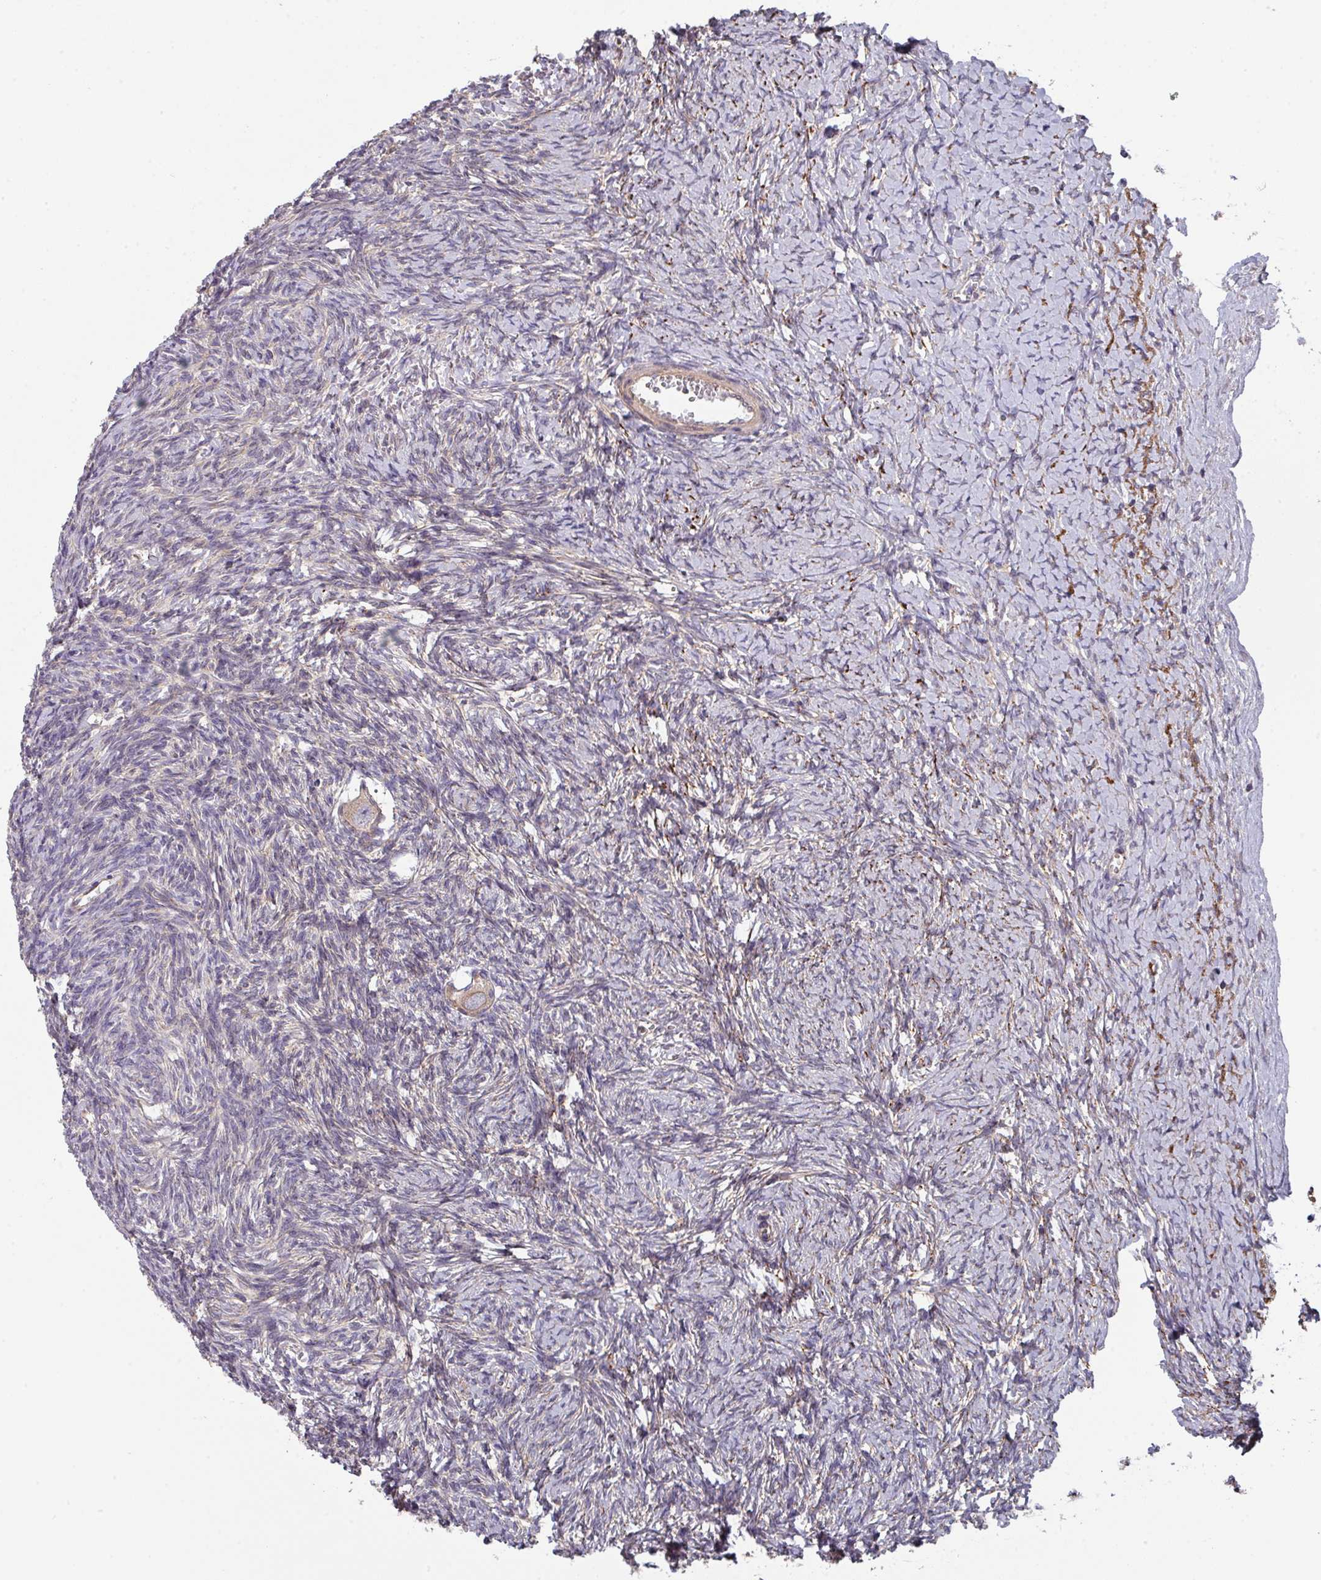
{"staining": {"intensity": "weak", "quantity": ">75%", "location": "cytoplasmic/membranous"}, "tissue": "ovary", "cell_type": "Follicle cells", "image_type": "normal", "snomed": [{"axis": "morphology", "description": "Normal tissue, NOS"}, {"axis": "topography", "description": "Ovary"}], "caption": "Protein staining of unremarkable ovary demonstrates weak cytoplasmic/membranous staining in approximately >75% of follicle cells. (Stains: DAB in brown, nuclei in blue, Microscopy: brightfield microscopy at high magnification).", "gene": "DCAF12L1", "patient": {"sex": "female", "age": 39}}